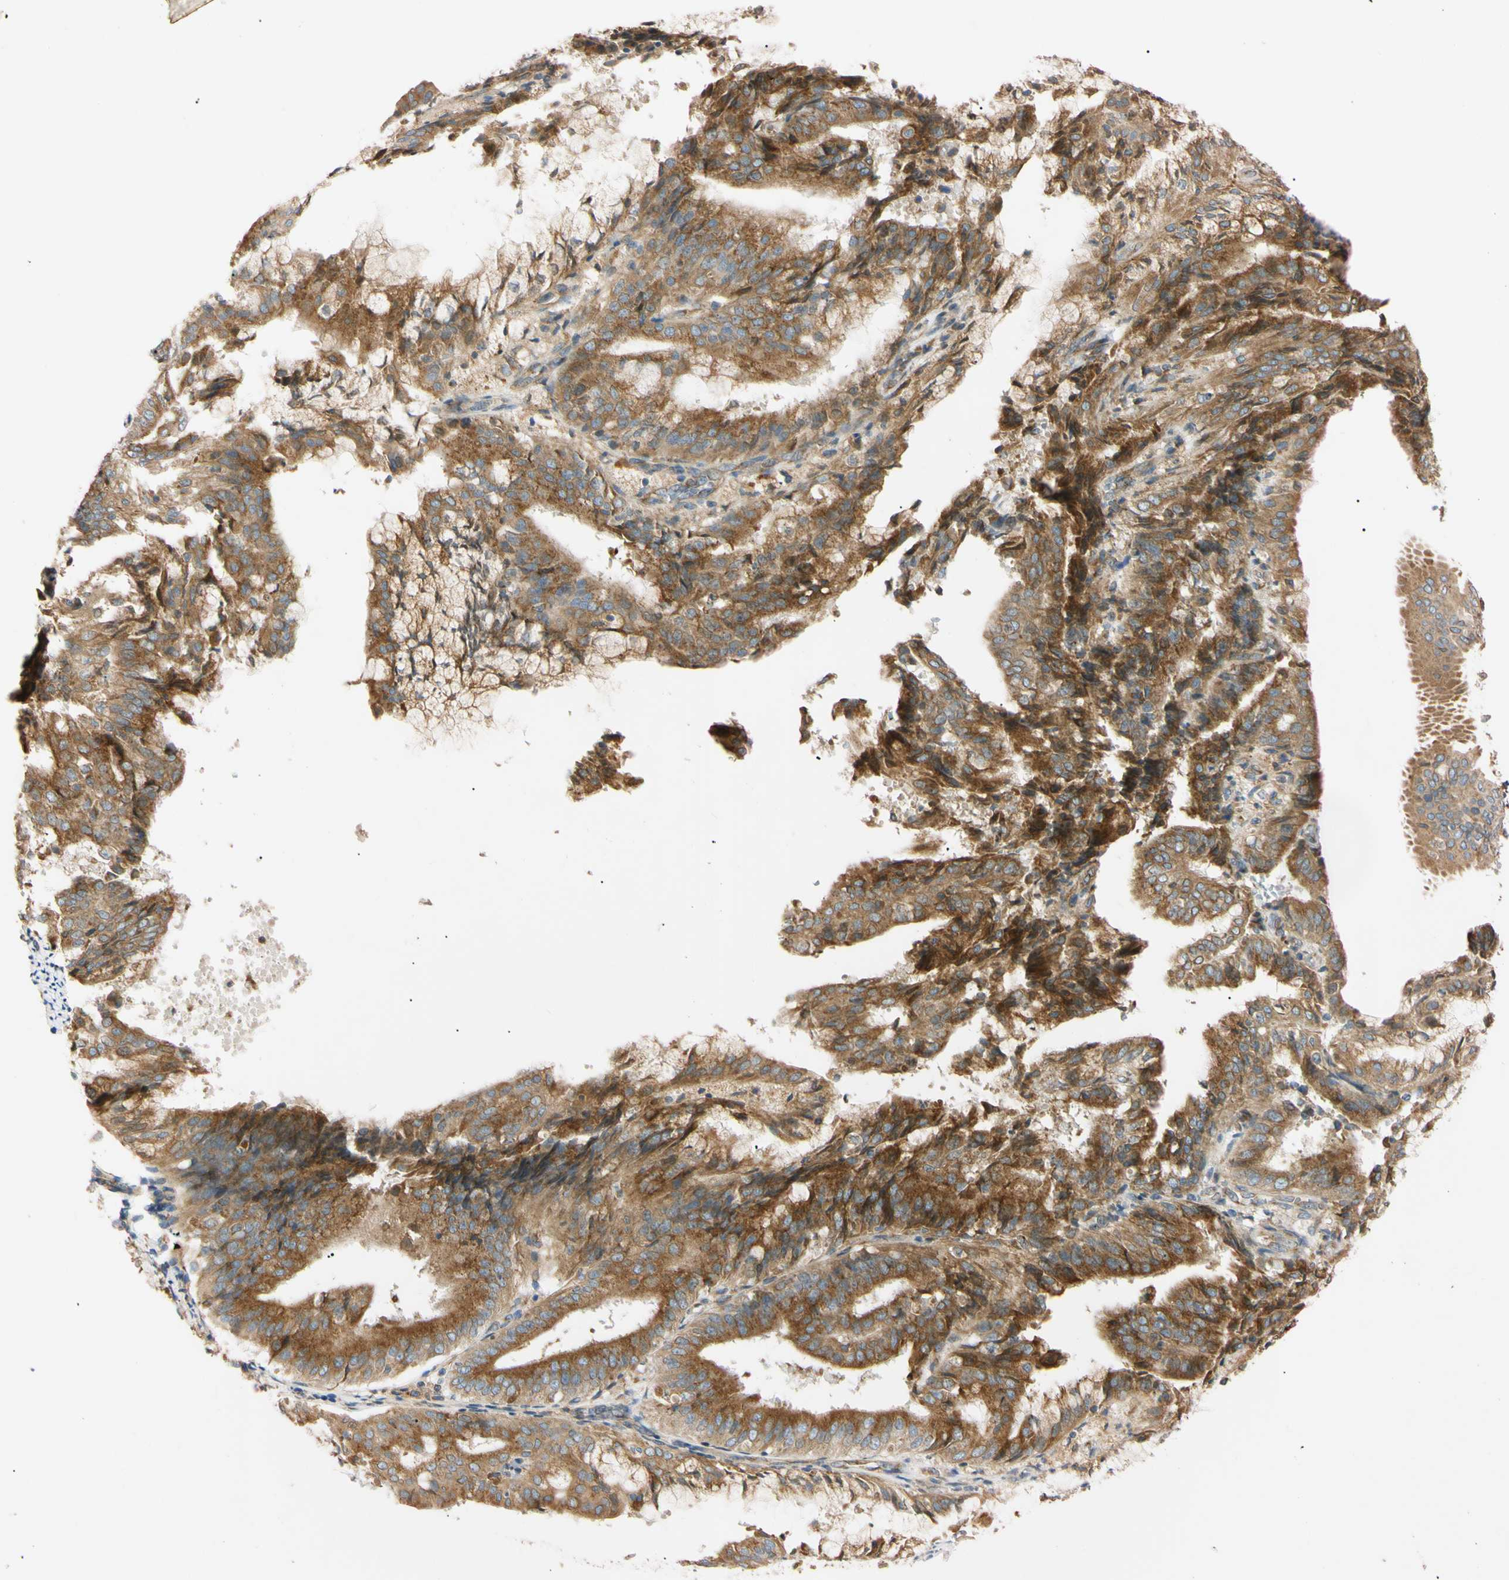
{"staining": {"intensity": "moderate", "quantity": ">75%", "location": "cytoplasmic/membranous"}, "tissue": "endometrial cancer", "cell_type": "Tumor cells", "image_type": "cancer", "snomed": [{"axis": "morphology", "description": "Adenocarcinoma, NOS"}, {"axis": "topography", "description": "Endometrium"}], "caption": "A brown stain labels moderate cytoplasmic/membranous positivity of a protein in human adenocarcinoma (endometrial) tumor cells. (IHC, brightfield microscopy, high magnification).", "gene": "IER3IP1", "patient": {"sex": "female", "age": 63}}